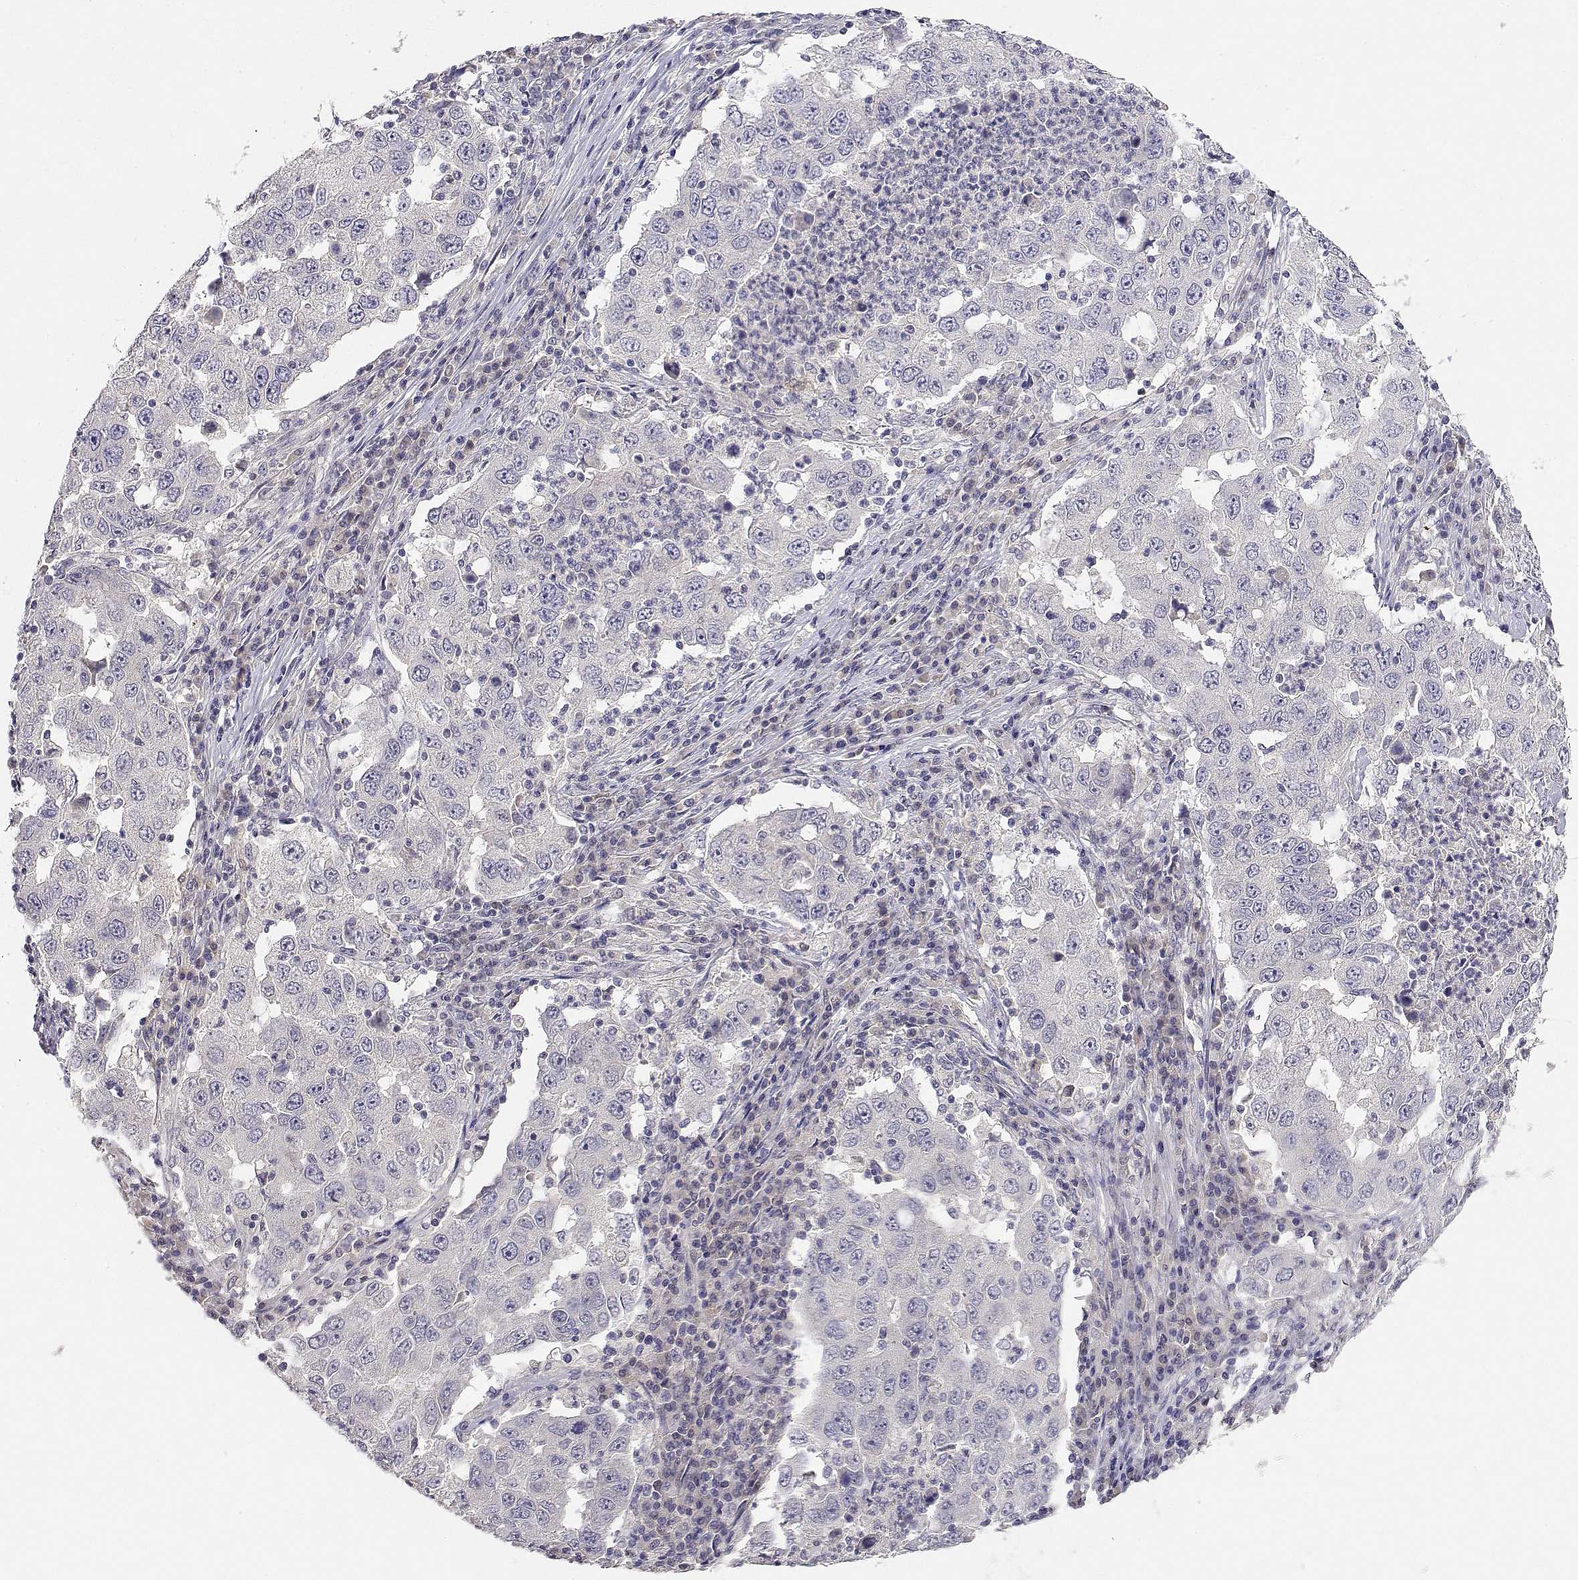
{"staining": {"intensity": "negative", "quantity": "none", "location": "none"}, "tissue": "lung cancer", "cell_type": "Tumor cells", "image_type": "cancer", "snomed": [{"axis": "morphology", "description": "Adenocarcinoma, NOS"}, {"axis": "topography", "description": "Lung"}], "caption": "The IHC micrograph has no significant expression in tumor cells of lung adenocarcinoma tissue. (DAB (3,3'-diaminobenzidine) immunohistochemistry, high magnification).", "gene": "ADA", "patient": {"sex": "male", "age": 73}}